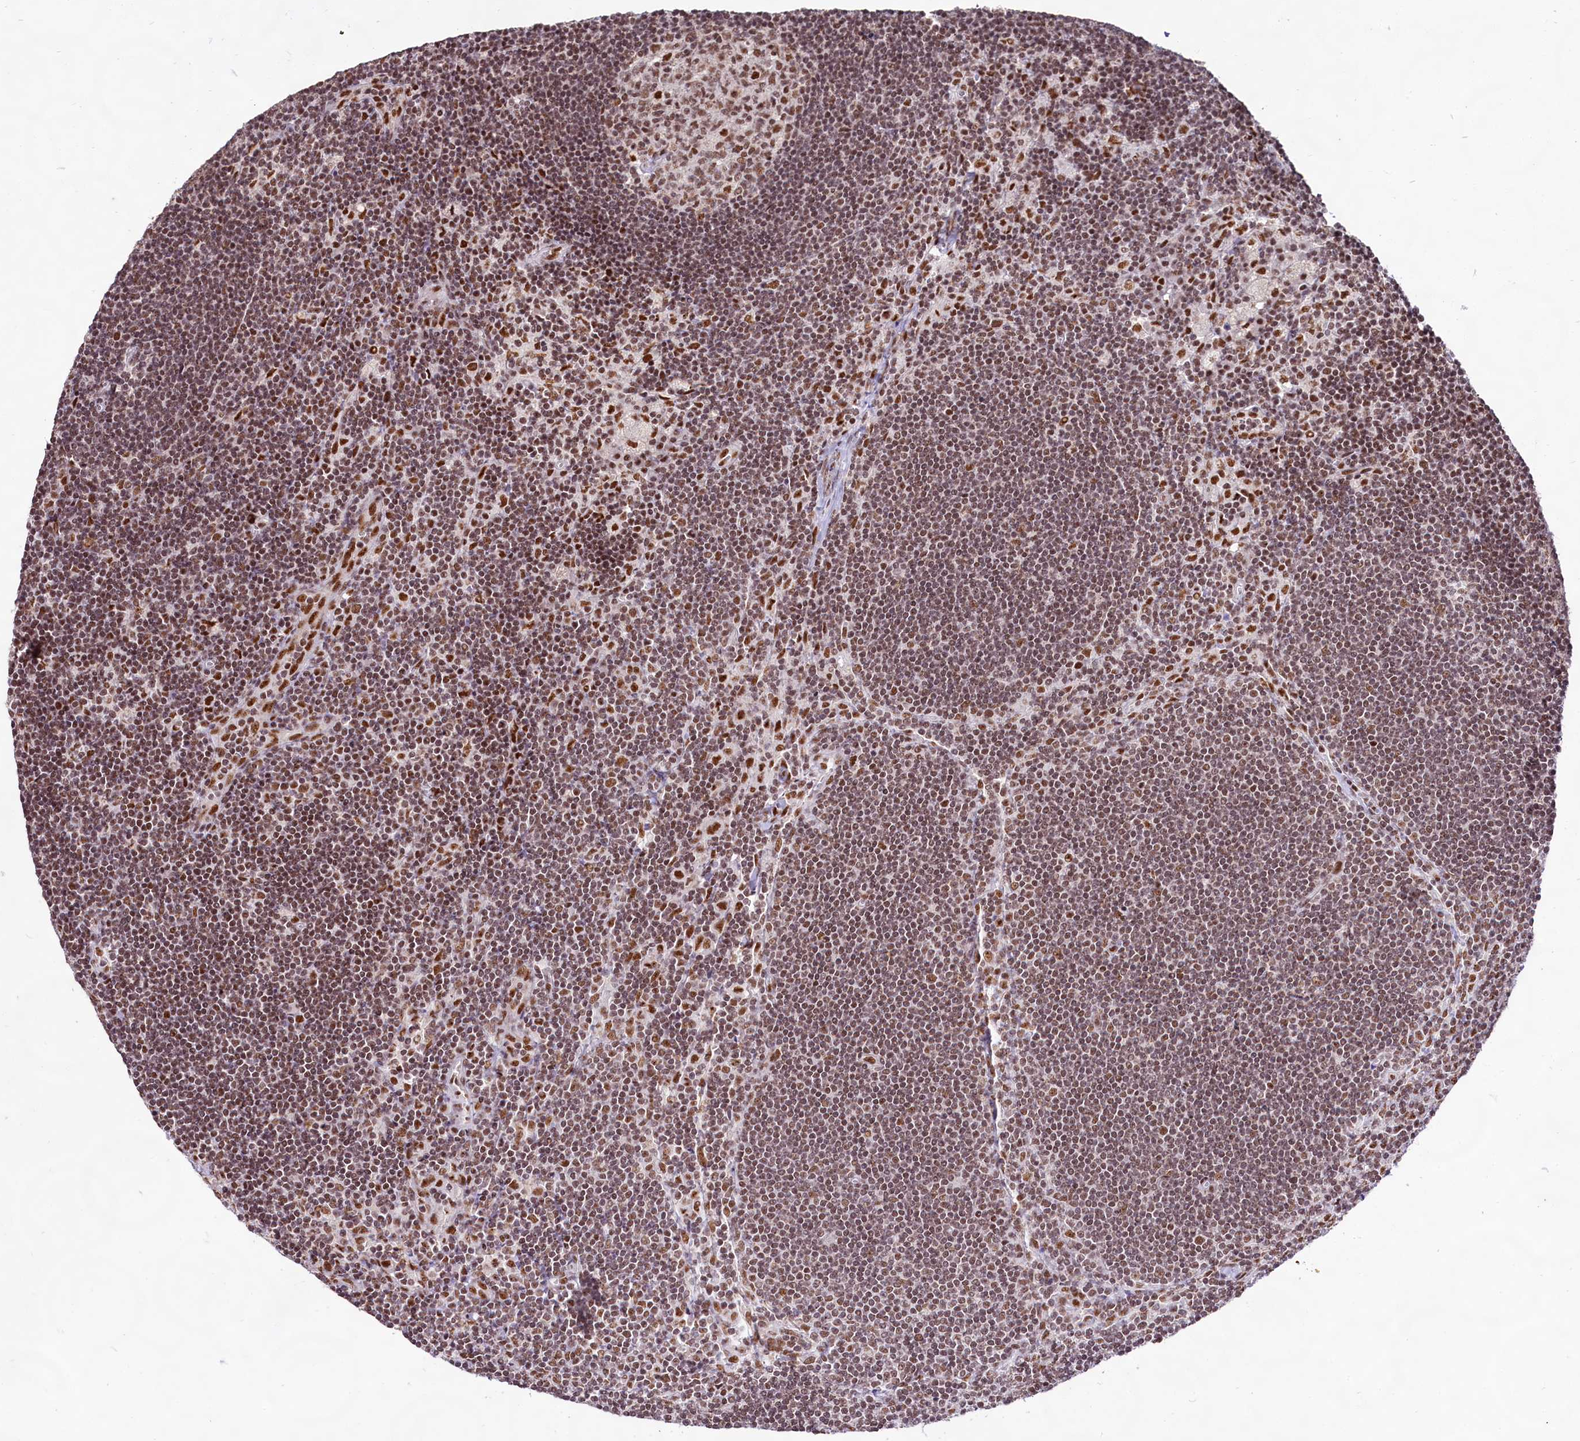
{"staining": {"intensity": "moderate", "quantity": ">75%", "location": "nuclear"}, "tissue": "lymph node", "cell_type": "Germinal center cells", "image_type": "normal", "snomed": [{"axis": "morphology", "description": "Normal tissue, NOS"}, {"axis": "topography", "description": "Lymph node"}], "caption": "The image demonstrates staining of benign lymph node, revealing moderate nuclear protein expression (brown color) within germinal center cells. Immunohistochemistry stains the protein of interest in brown and the nuclei are stained blue.", "gene": "HIRA", "patient": {"sex": "male", "age": 24}}